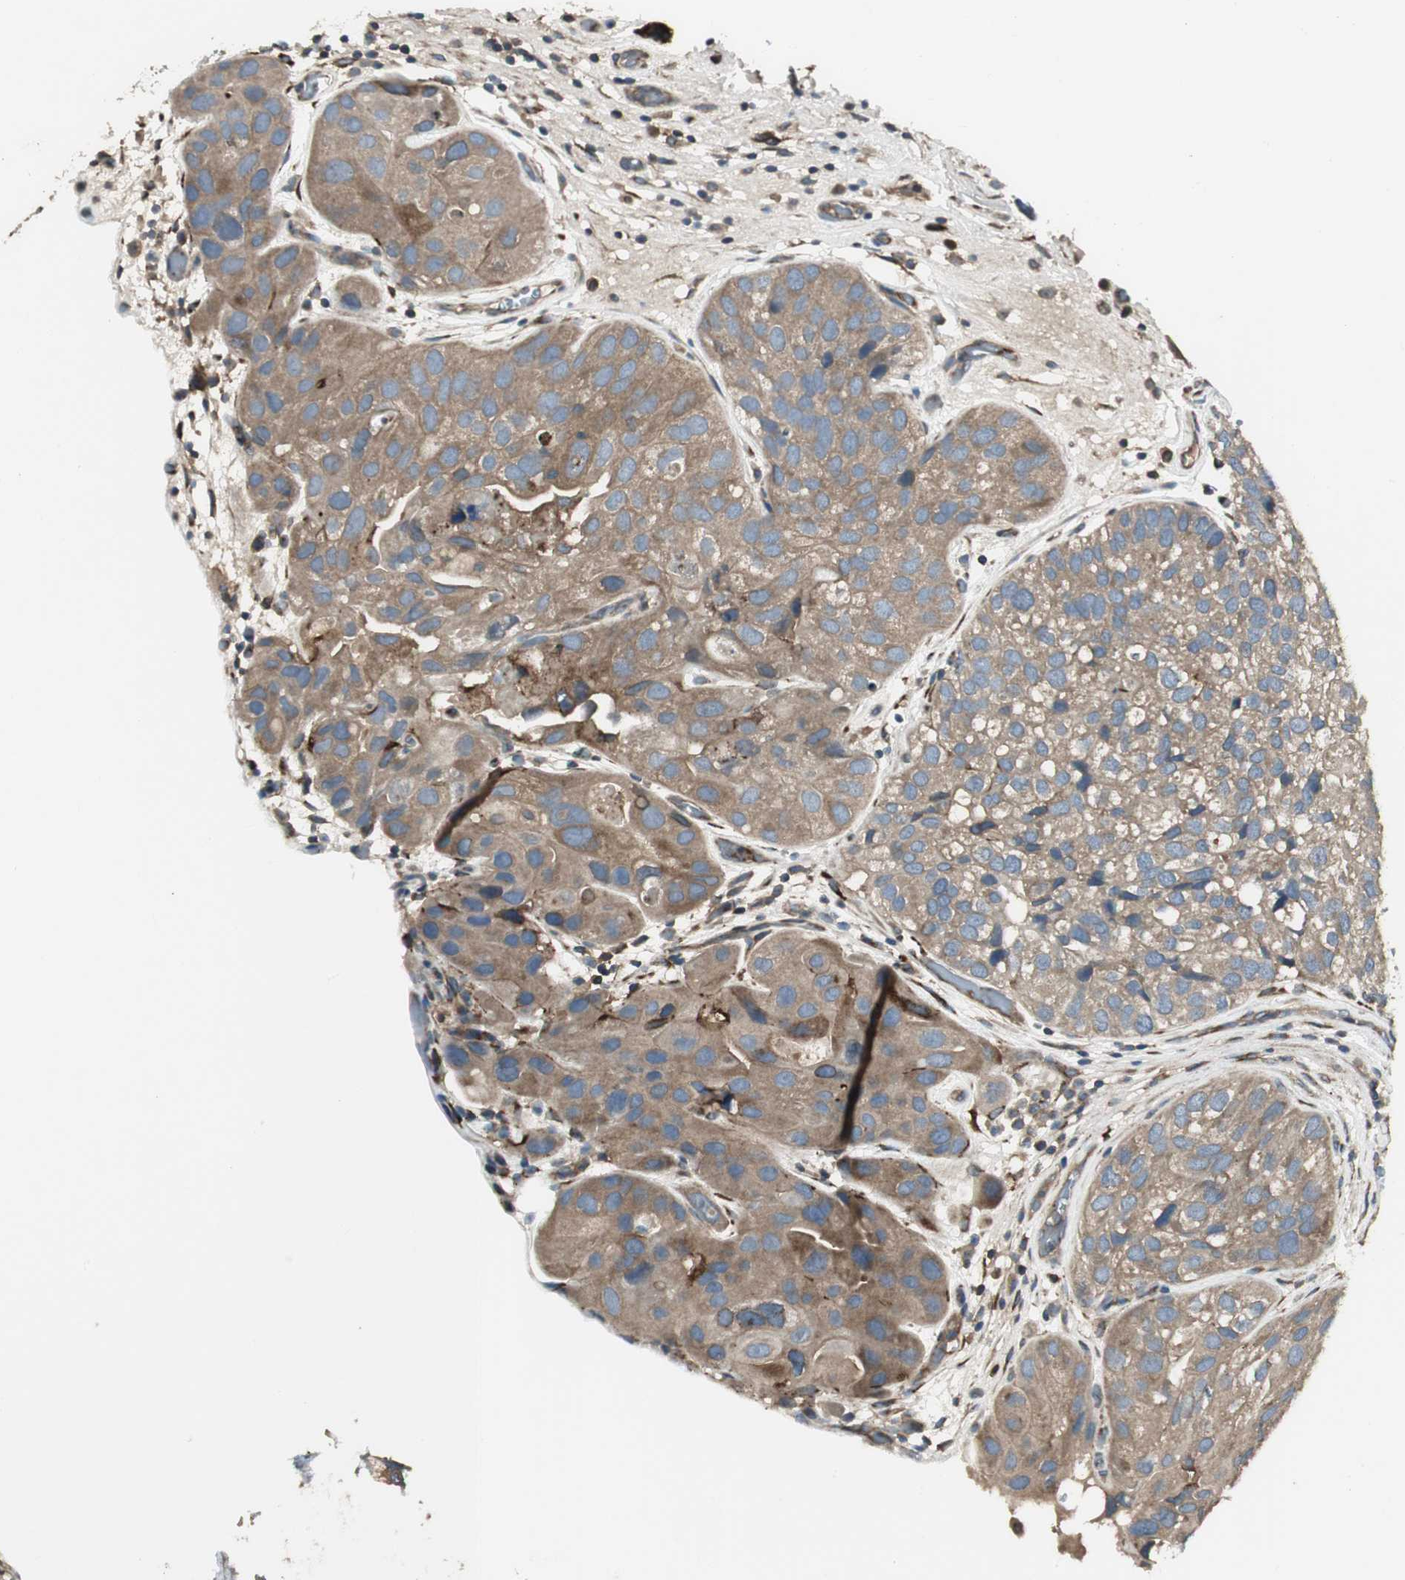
{"staining": {"intensity": "weak", "quantity": ">75%", "location": "cytoplasmic/membranous"}, "tissue": "urothelial cancer", "cell_type": "Tumor cells", "image_type": "cancer", "snomed": [{"axis": "morphology", "description": "Urothelial carcinoma, High grade"}, {"axis": "topography", "description": "Urinary bladder"}], "caption": "Urothelial carcinoma (high-grade) stained for a protein displays weak cytoplasmic/membranous positivity in tumor cells.", "gene": "PRKG1", "patient": {"sex": "female", "age": 64}}